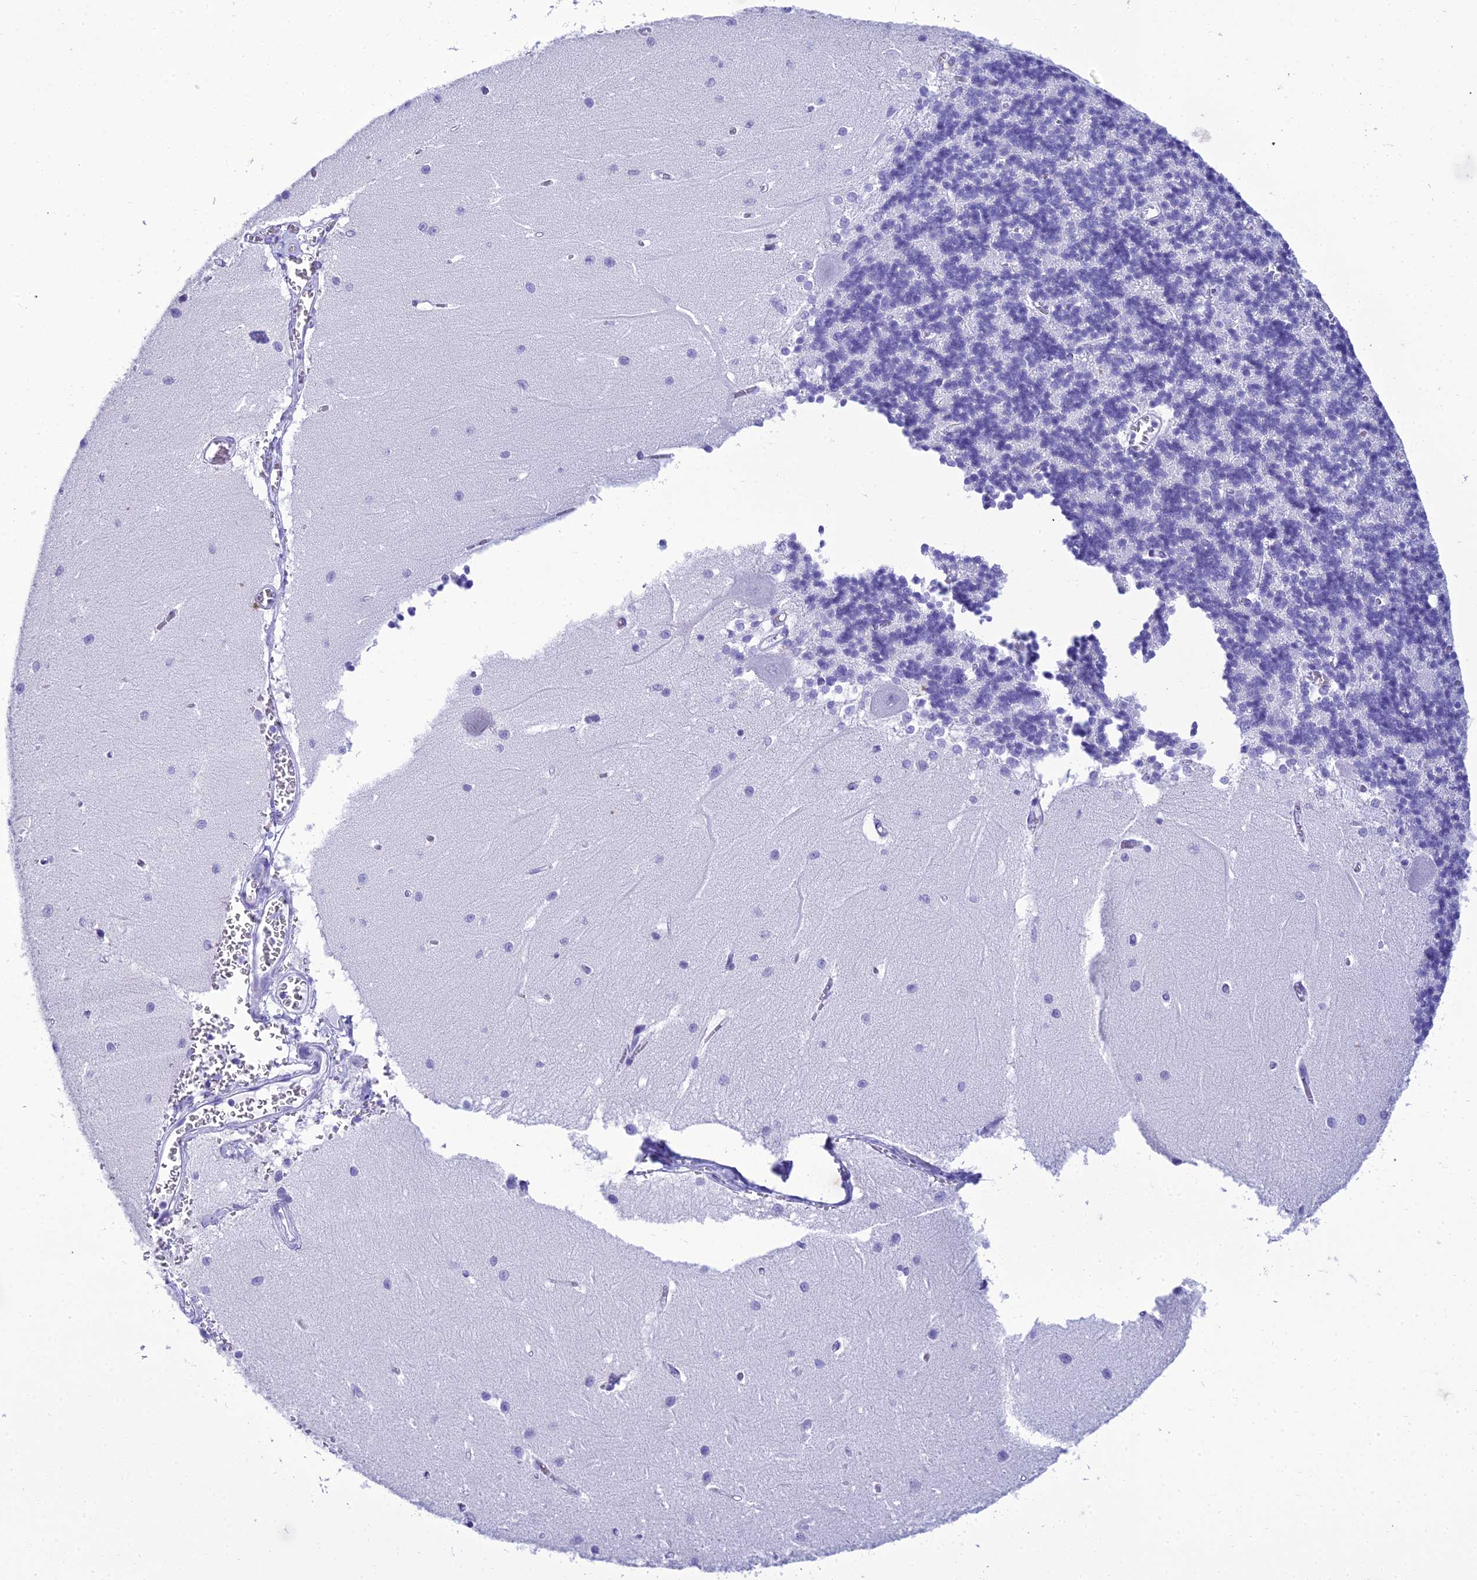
{"staining": {"intensity": "negative", "quantity": "none", "location": "none"}, "tissue": "cerebellum", "cell_type": "Cells in granular layer", "image_type": "normal", "snomed": [{"axis": "morphology", "description": "Normal tissue, NOS"}, {"axis": "topography", "description": "Cerebellum"}], "caption": "This is an immunohistochemistry (IHC) image of normal human cerebellum. There is no positivity in cells in granular layer.", "gene": "ZNF442", "patient": {"sex": "male", "age": 37}}